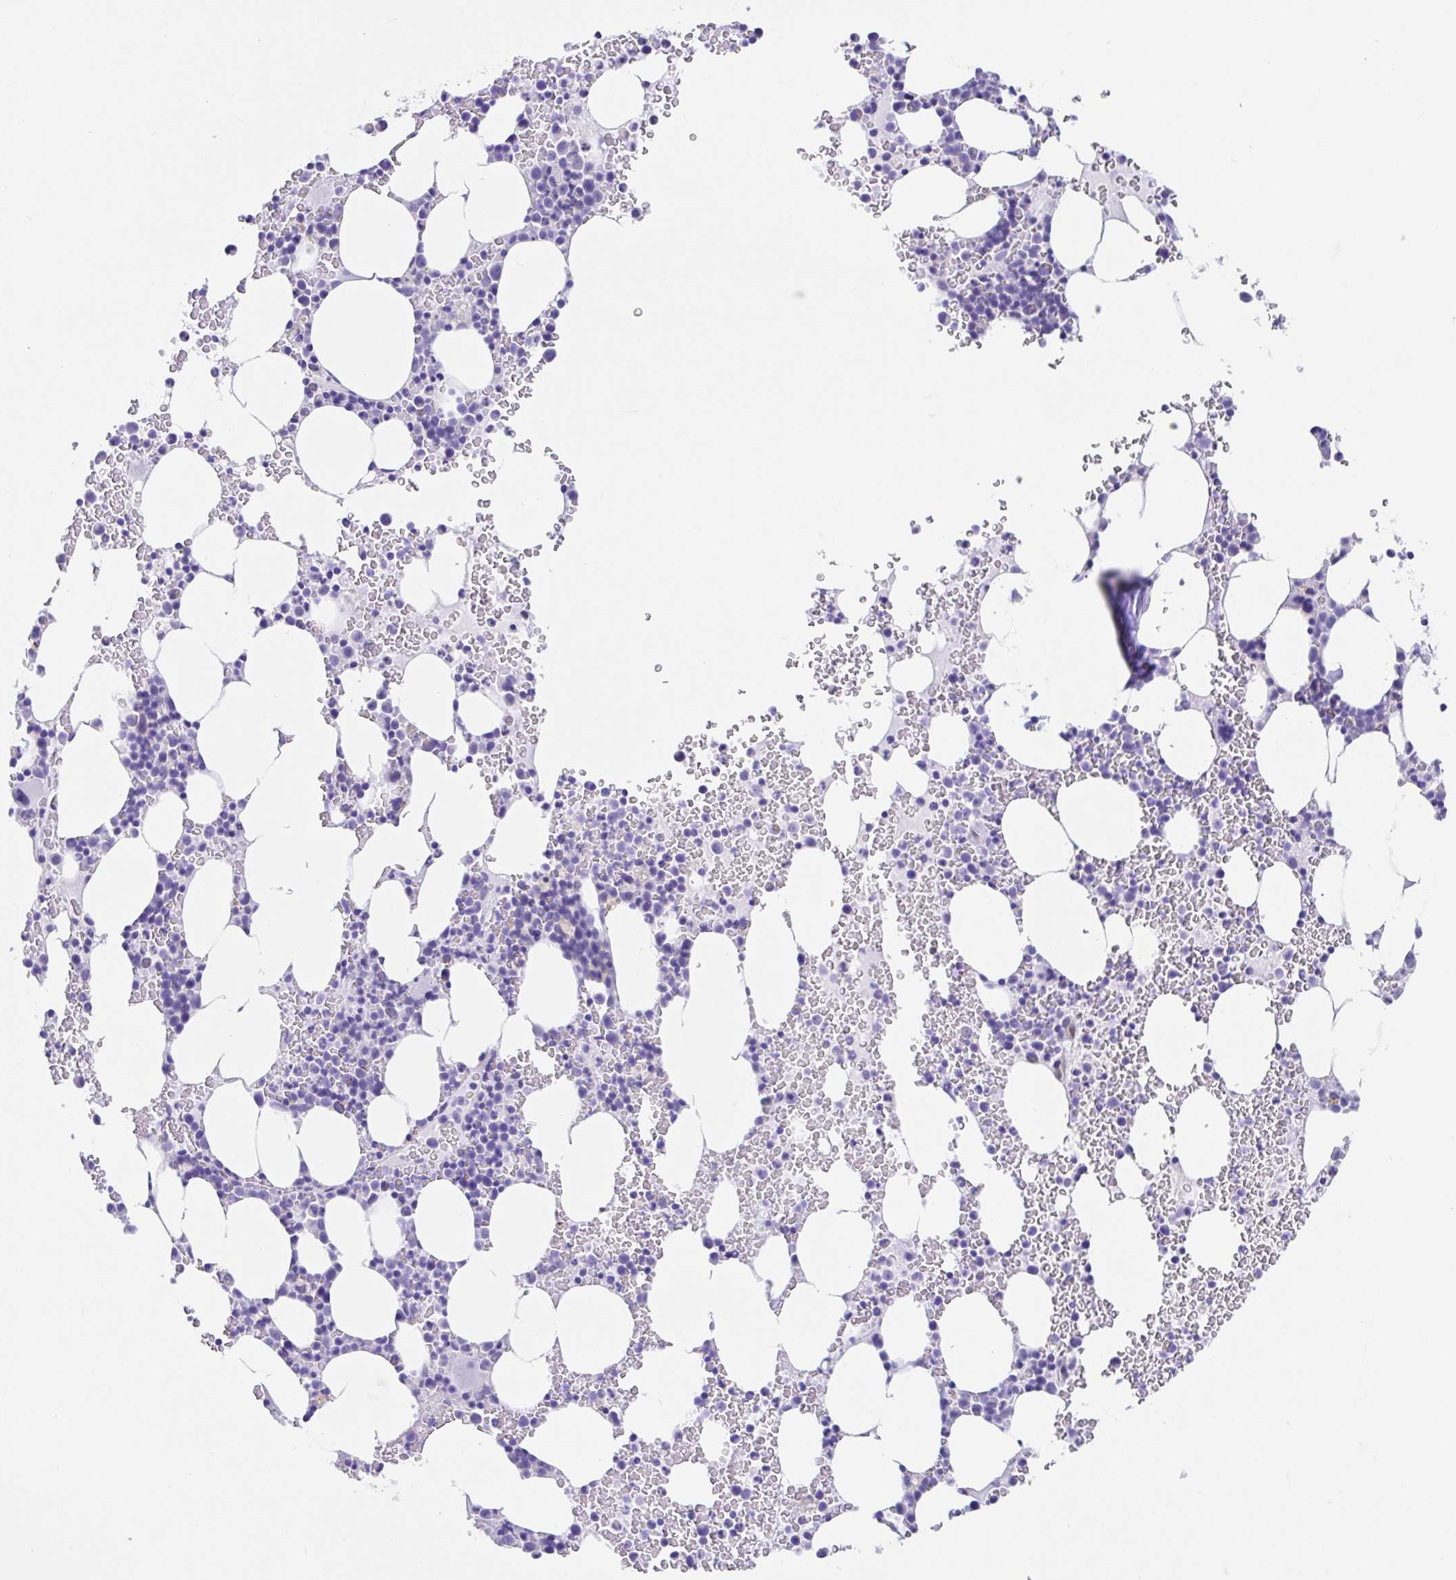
{"staining": {"intensity": "negative", "quantity": "none", "location": "none"}, "tissue": "bone marrow", "cell_type": "Hematopoietic cells", "image_type": "normal", "snomed": [{"axis": "morphology", "description": "Normal tissue, NOS"}, {"axis": "topography", "description": "Bone marrow"}], "caption": "This photomicrograph is of unremarkable bone marrow stained with IHC to label a protein in brown with the nuclei are counter-stained blue. There is no expression in hematopoietic cells. (Stains: DAB immunohistochemistry with hematoxylin counter stain, Microscopy: brightfield microscopy at high magnification).", "gene": "FAM107A", "patient": {"sex": "female", "age": 62}}